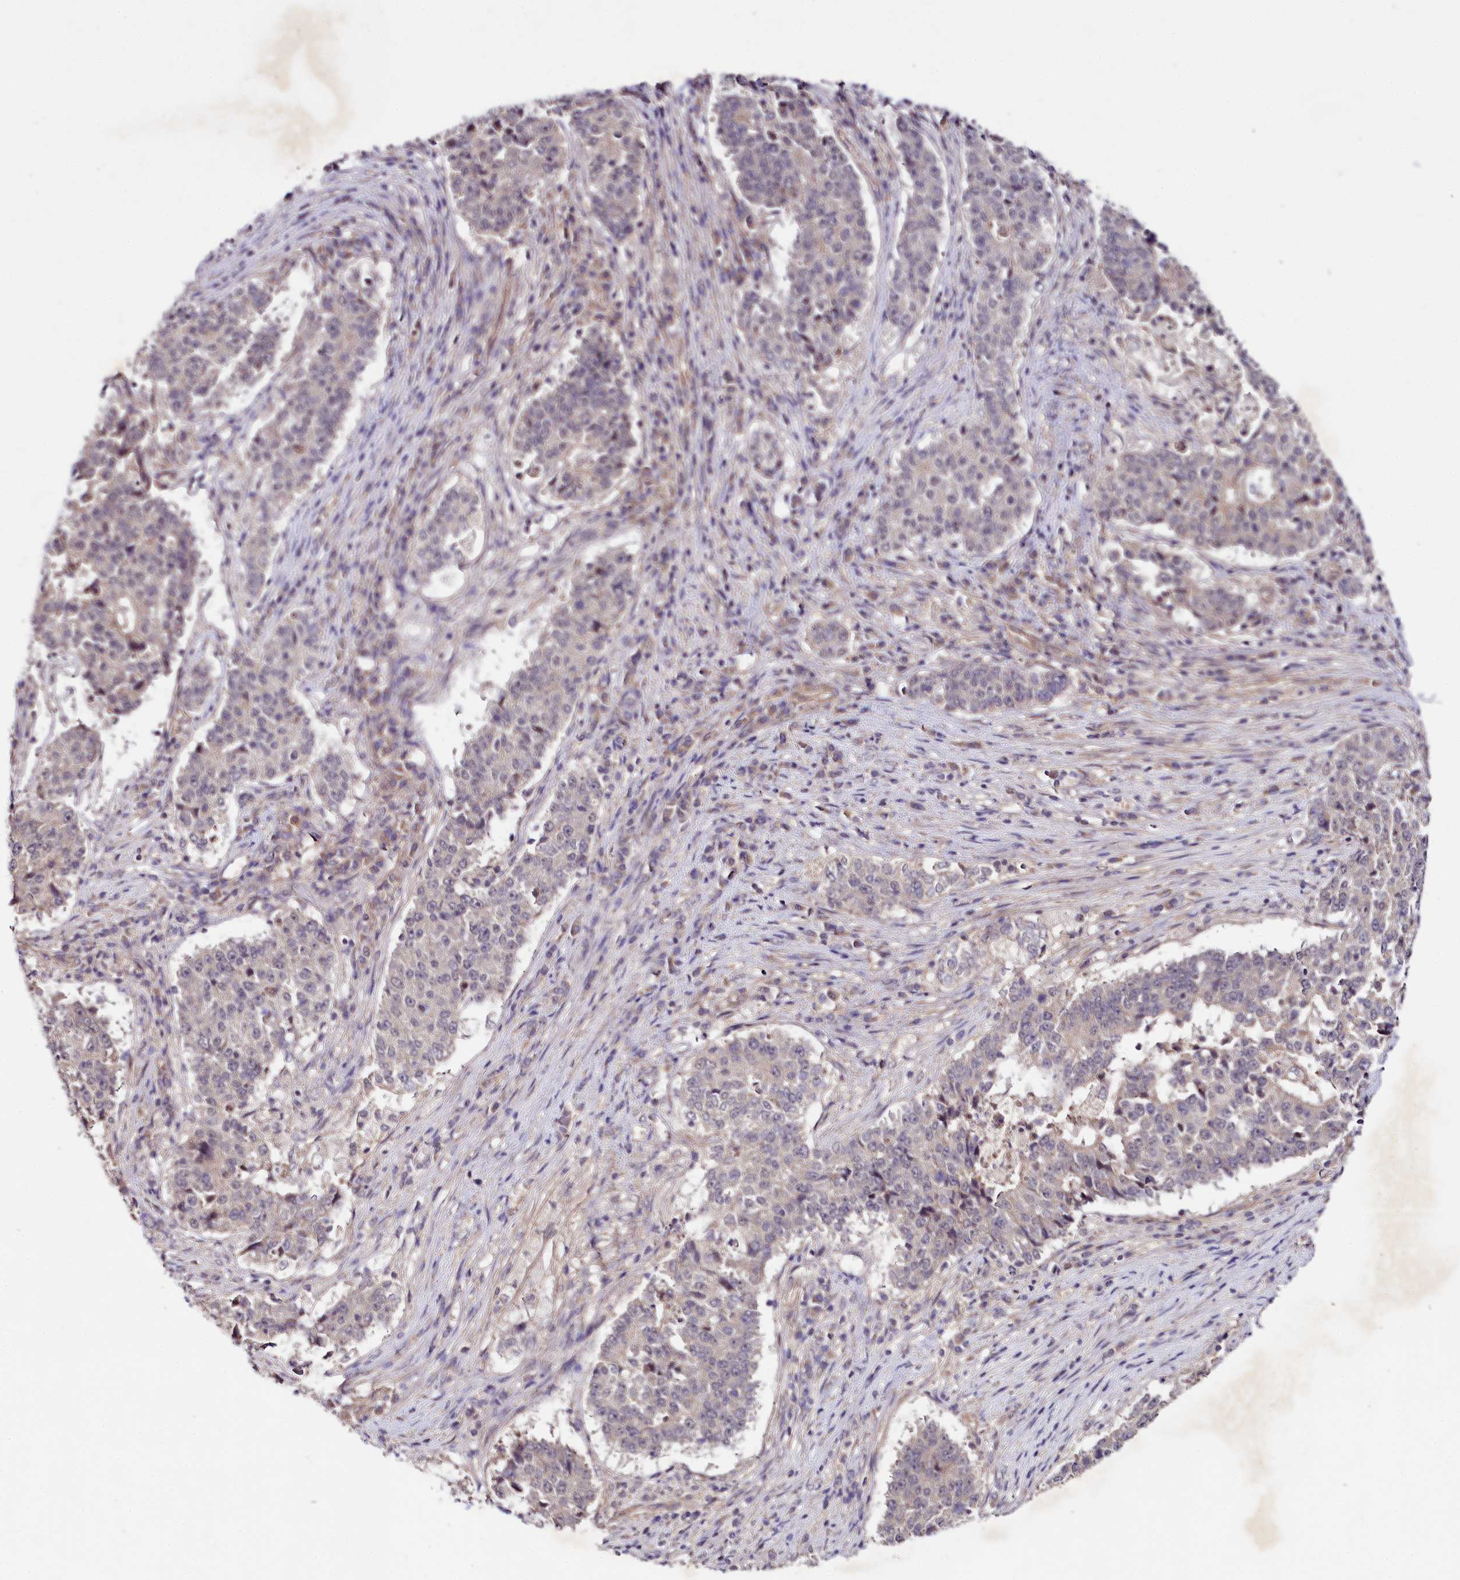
{"staining": {"intensity": "negative", "quantity": "none", "location": "none"}, "tissue": "stomach cancer", "cell_type": "Tumor cells", "image_type": "cancer", "snomed": [{"axis": "morphology", "description": "Adenocarcinoma, NOS"}, {"axis": "topography", "description": "Stomach"}], "caption": "Tumor cells show no significant staining in stomach adenocarcinoma.", "gene": "PHLDB1", "patient": {"sex": "male", "age": 59}}